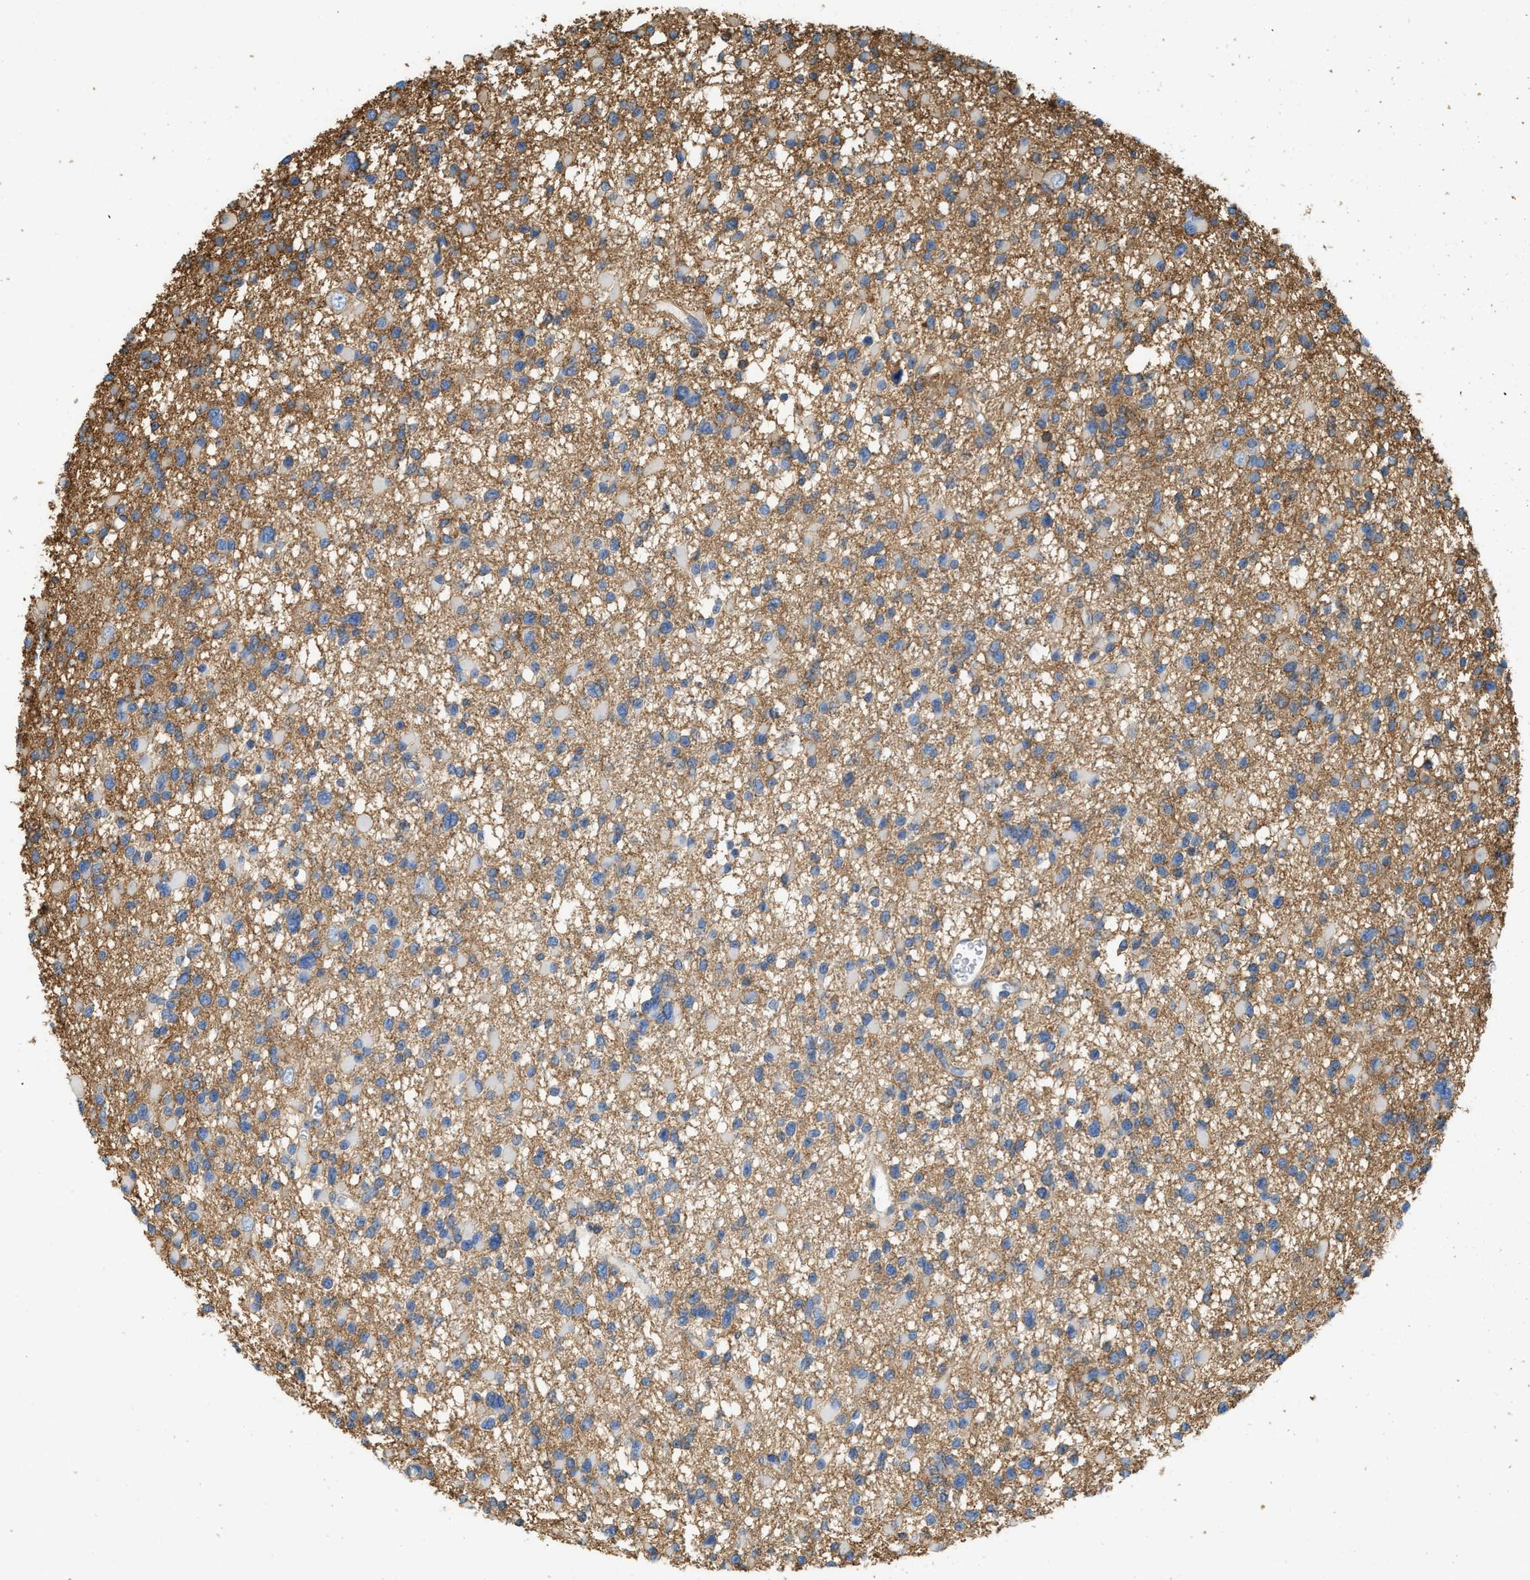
{"staining": {"intensity": "moderate", "quantity": "<25%", "location": "cytoplasmic/membranous"}, "tissue": "glioma", "cell_type": "Tumor cells", "image_type": "cancer", "snomed": [{"axis": "morphology", "description": "Glioma, malignant, Low grade"}, {"axis": "topography", "description": "Brain"}], "caption": "Immunohistochemistry (IHC) (DAB) staining of glioma reveals moderate cytoplasmic/membranous protein expression in approximately <25% of tumor cells.", "gene": "GNB4", "patient": {"sex": "female", "age": 22}}